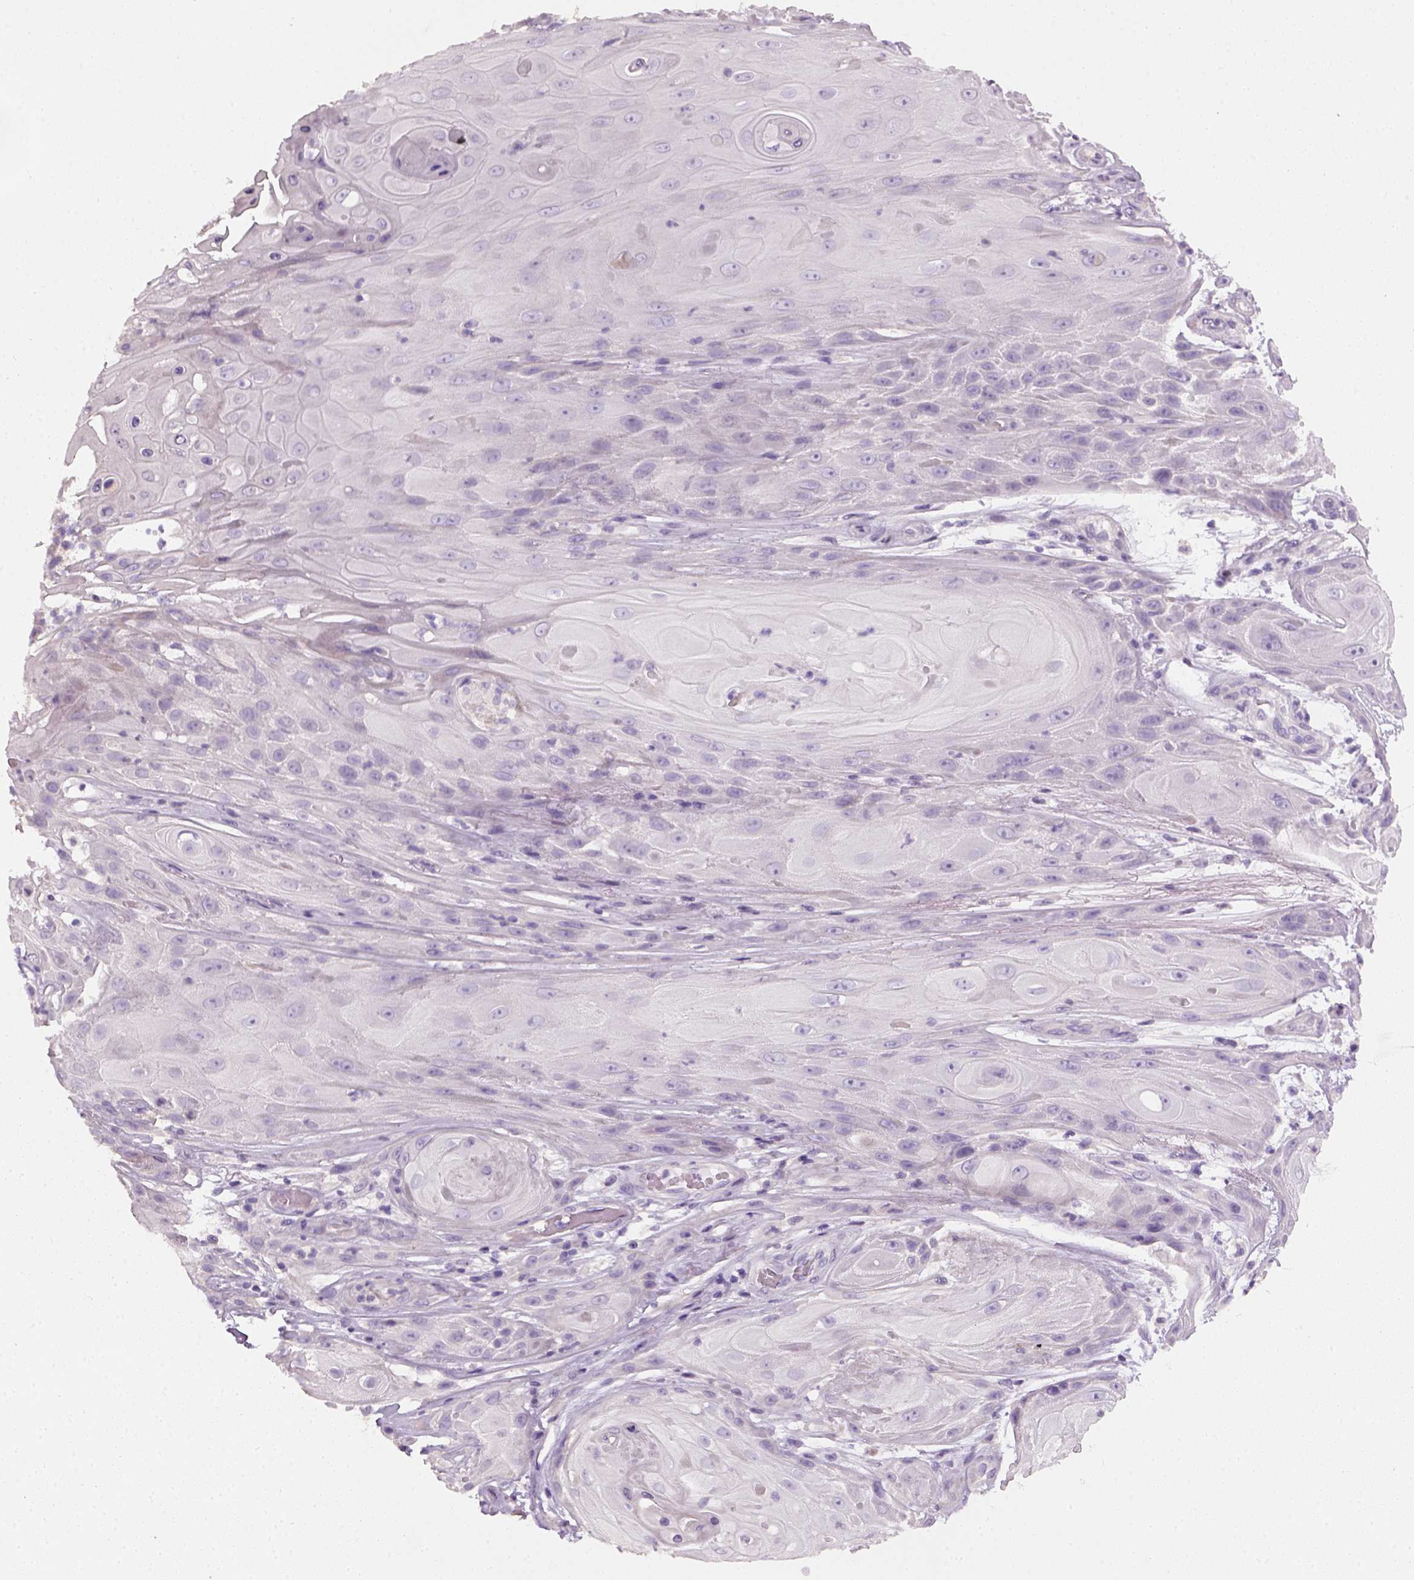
{"staining": {"intensity": "negative", "quantity": "none", "location": "none"}, "tissue": "skin cancer", "cell_type": "Tumor cells", "image_type": "cancer", "snomed": [{"axis": "morphology", "description": "Squamous cell carcinoma, NOS"}, {"axis": "topography", "description": "Skin"}], "caption": "Protein analysis of skin cancer reveals no significant staining in tumor cells.", "gene": "ELOVL3", "patient": {"sex": "male", "age": 62}}